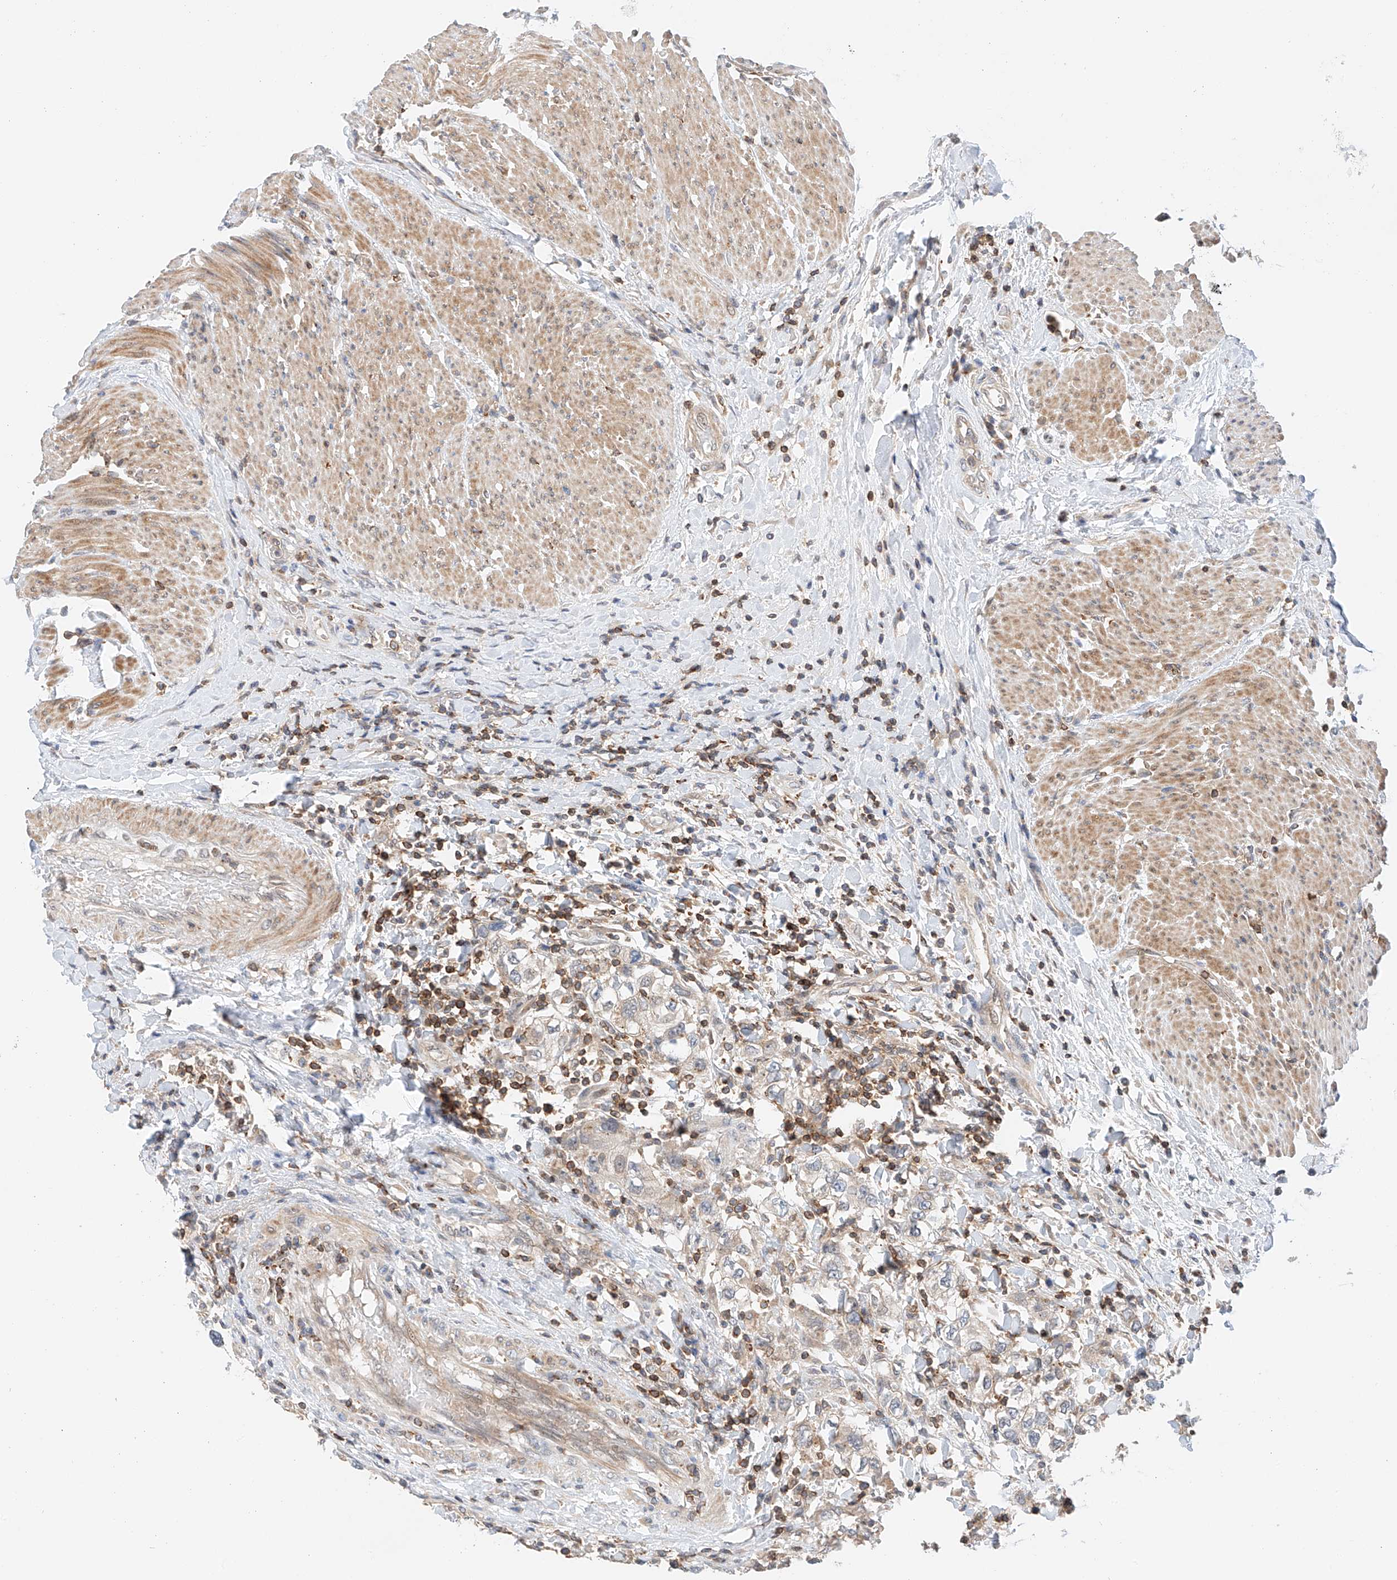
{"staining": {"intensity": "weak", "quantity": "<25%", "location": "cytoplasmic/membranous,nuclear"}, "tissue": "urothelial cancer", "cell_type": "Tumor cells", "image_type": "cancer", "snomed": [{"axis": "morphology", "description": "Urothelial carcinoma, High grade"}, {"axis": "topography", "description": "Urinary bladder"}], "caption": "The histopathology image shows no significant staining in tumor cells of urothelial cancer.", "gene": "MFN2", "patient": {"sex": "female", "age": 80}}